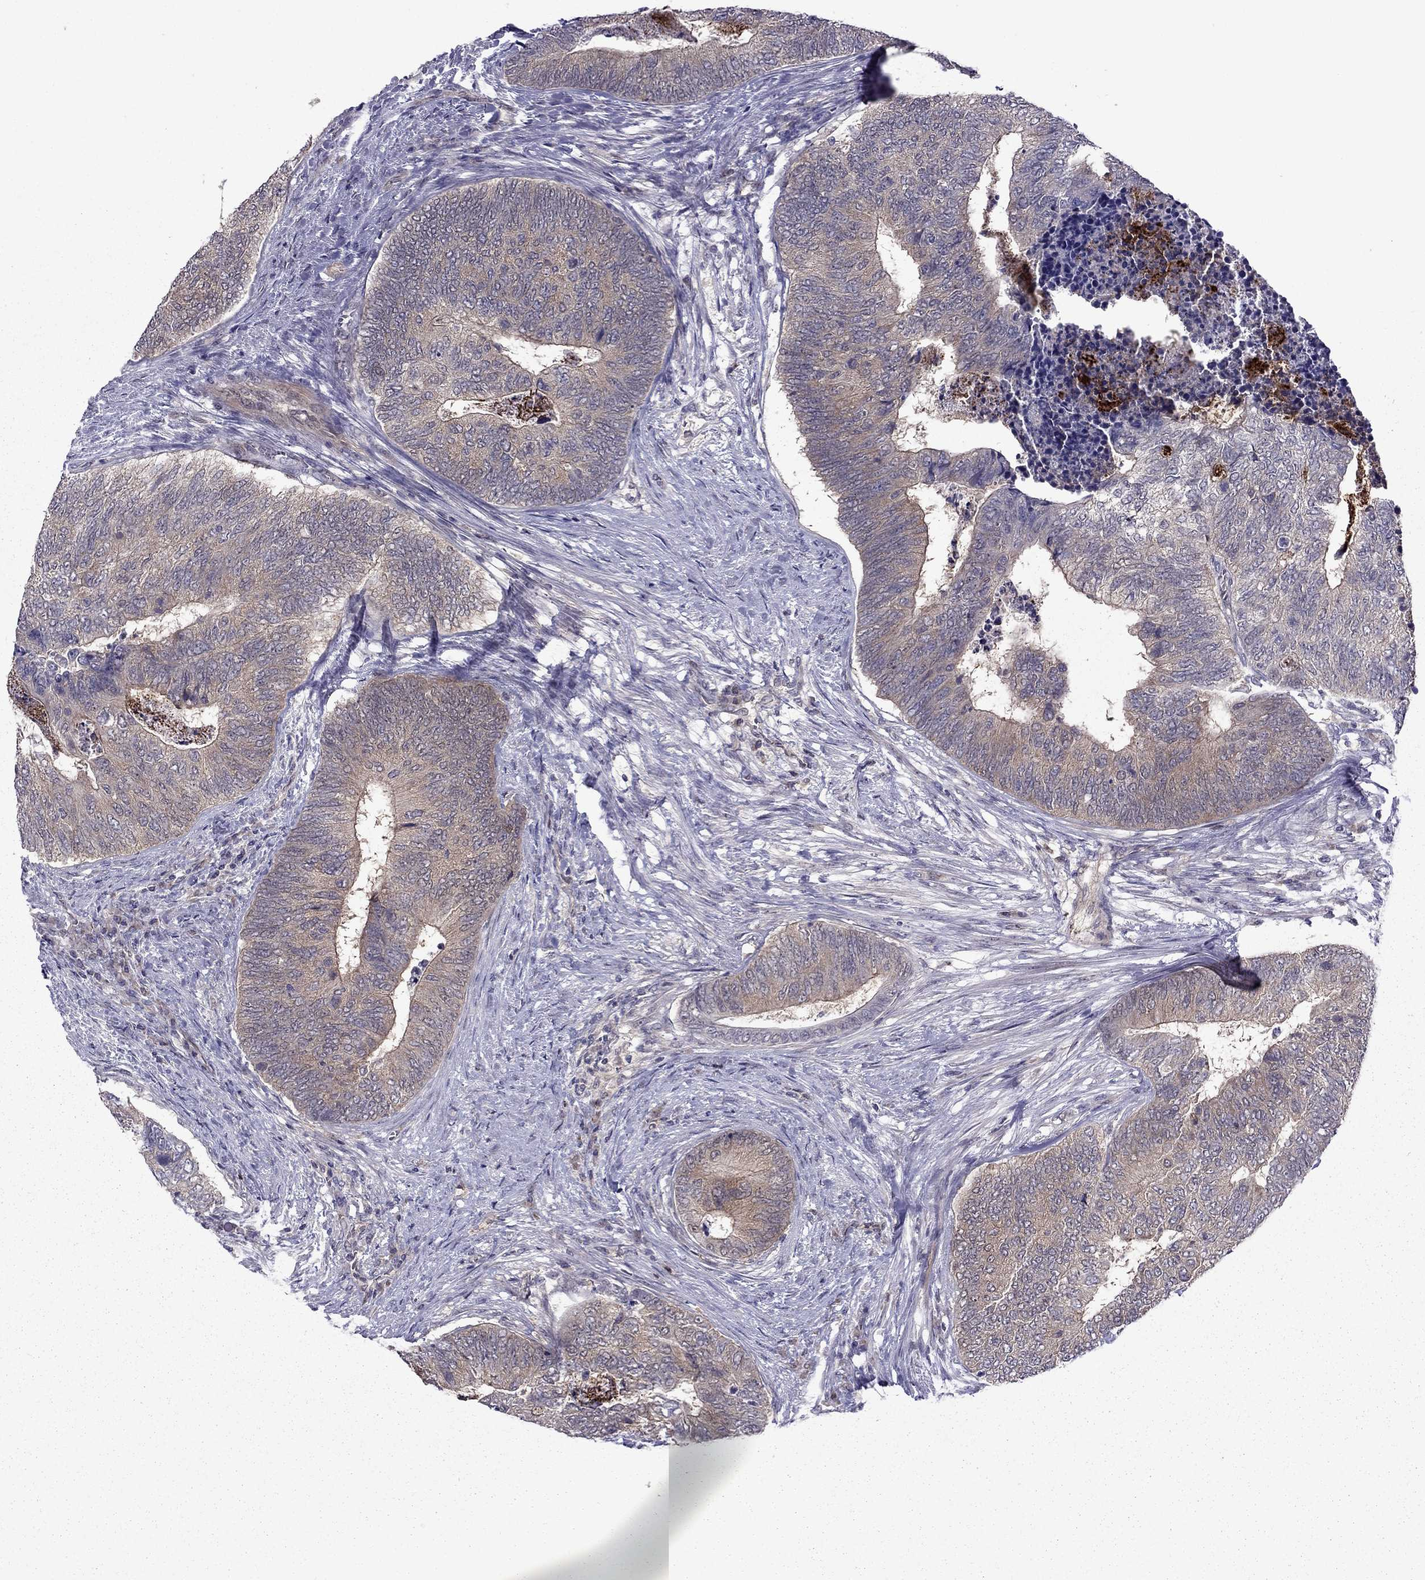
{"staining": {"intensity": "moderate", "quantity": "<25%", "location": "cytoplasmic/membranous"}, "tissue": "colorectal cancer", "cell_type": "Tumor cells", "image_type": "cancer", "snomed": [{"axis": "morphology", "description": "Adenocarcinoma, NOS"}, {"axis": "topography", "description": "Colon"}], "caption": "This histopathology image demonstrates adenocarcinoma (colorectal) stained with immunohistochemistry to label a protein in brown. The cytoplasmic/membranous of tumor cells show moderate positivity for the protein. Nuclei are counter-stained blue.", "gene": "CDK5", "patient": {"sex": "female", "age": 67}}